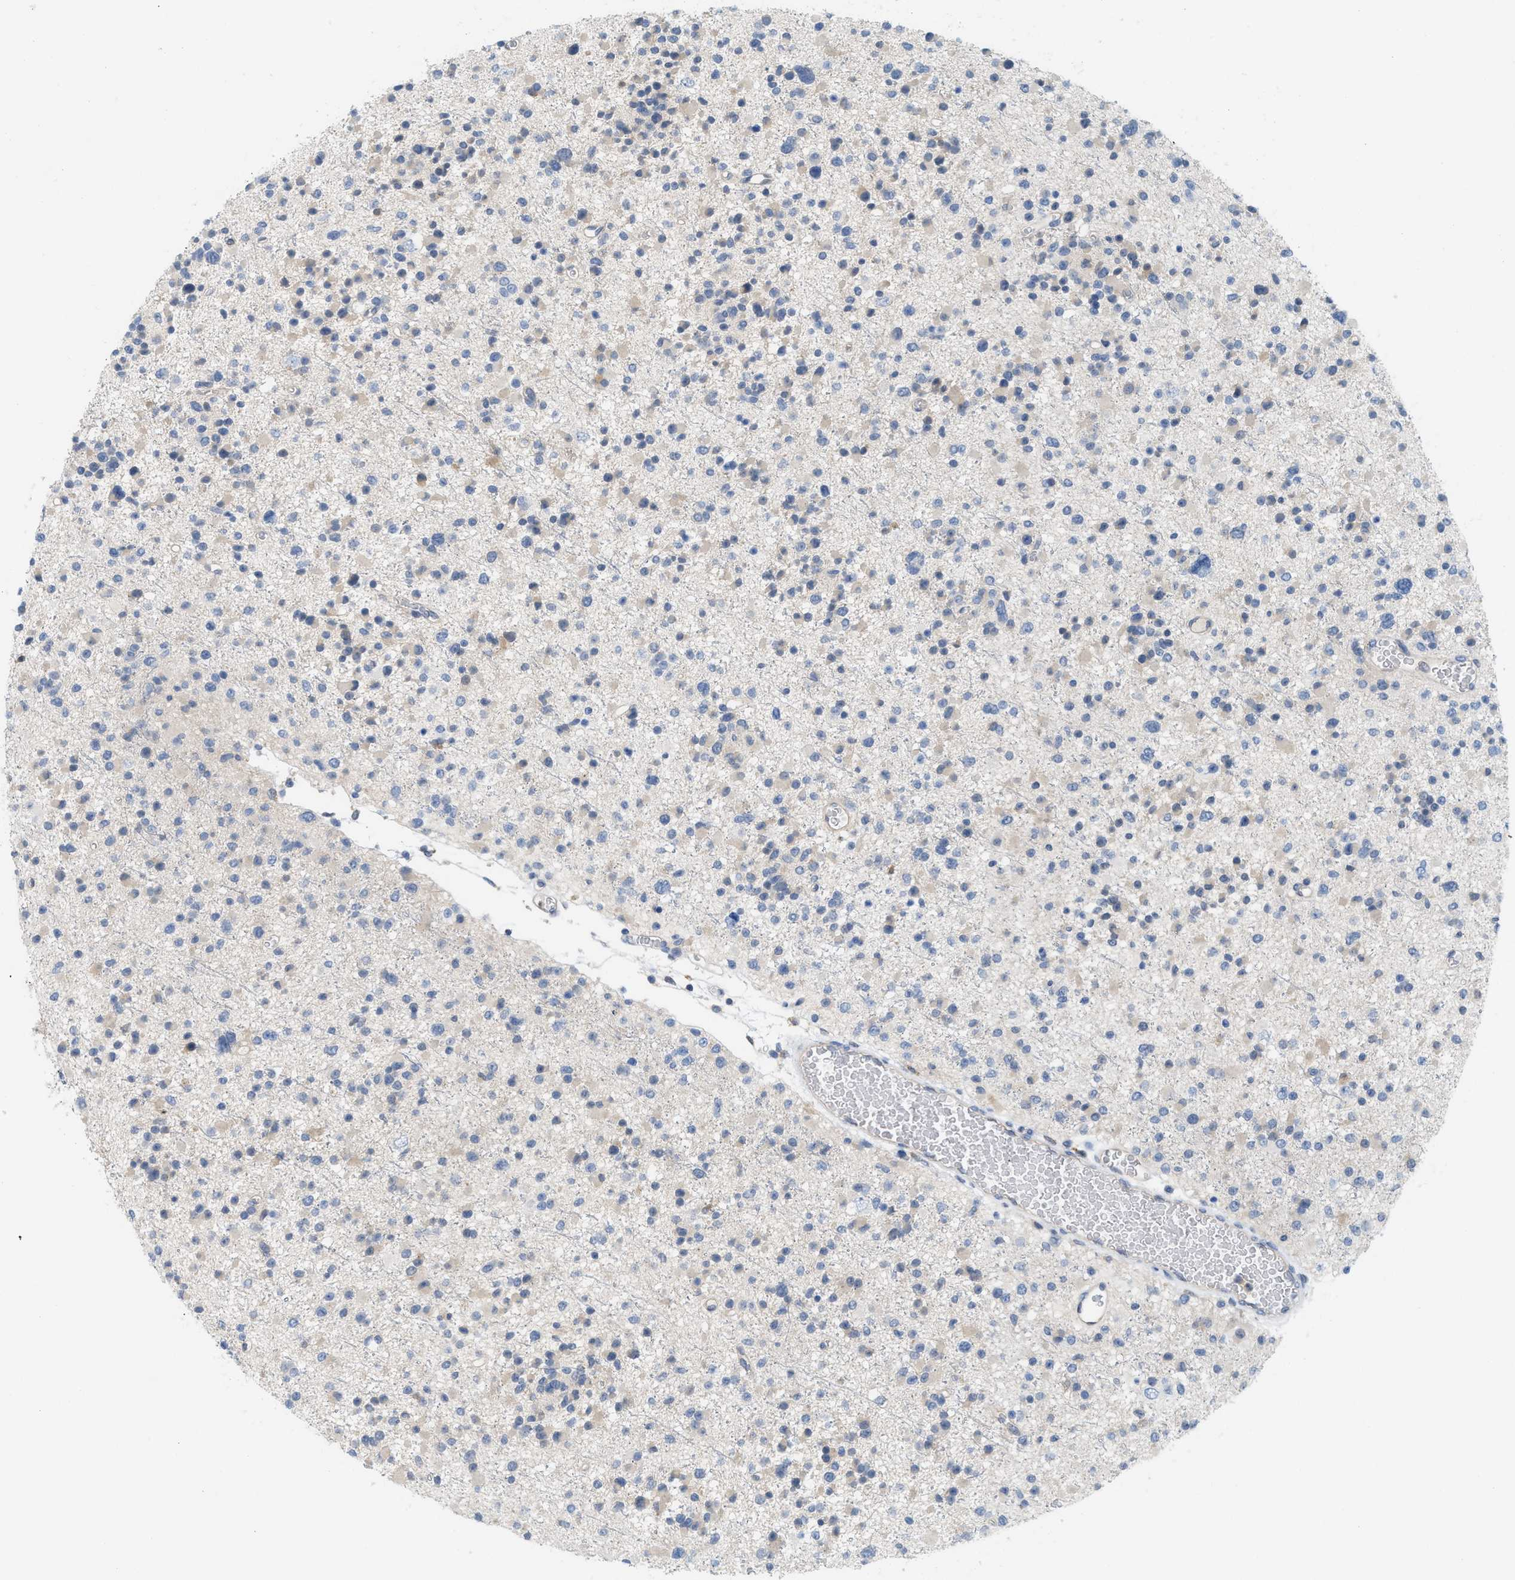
{"staining": {"intensity": "negative", "quantity": "none", "location": "none"}, "tissue": "glioma", "cell_type": "Tumor cells", "image_type": "cancer", "snomed": [{"axis": "morphology", "description": "Glioma, malignant, Low grade"}, {"axis": "topography", "description": "Brain"}], "caption": "High power microscopy micrograph of an immunohistochemistry histopathology image of glioma, revealing no significant staining in tumor cells.", "gene": "CSTB", "patient": {"sex": "female", "age": 22}}